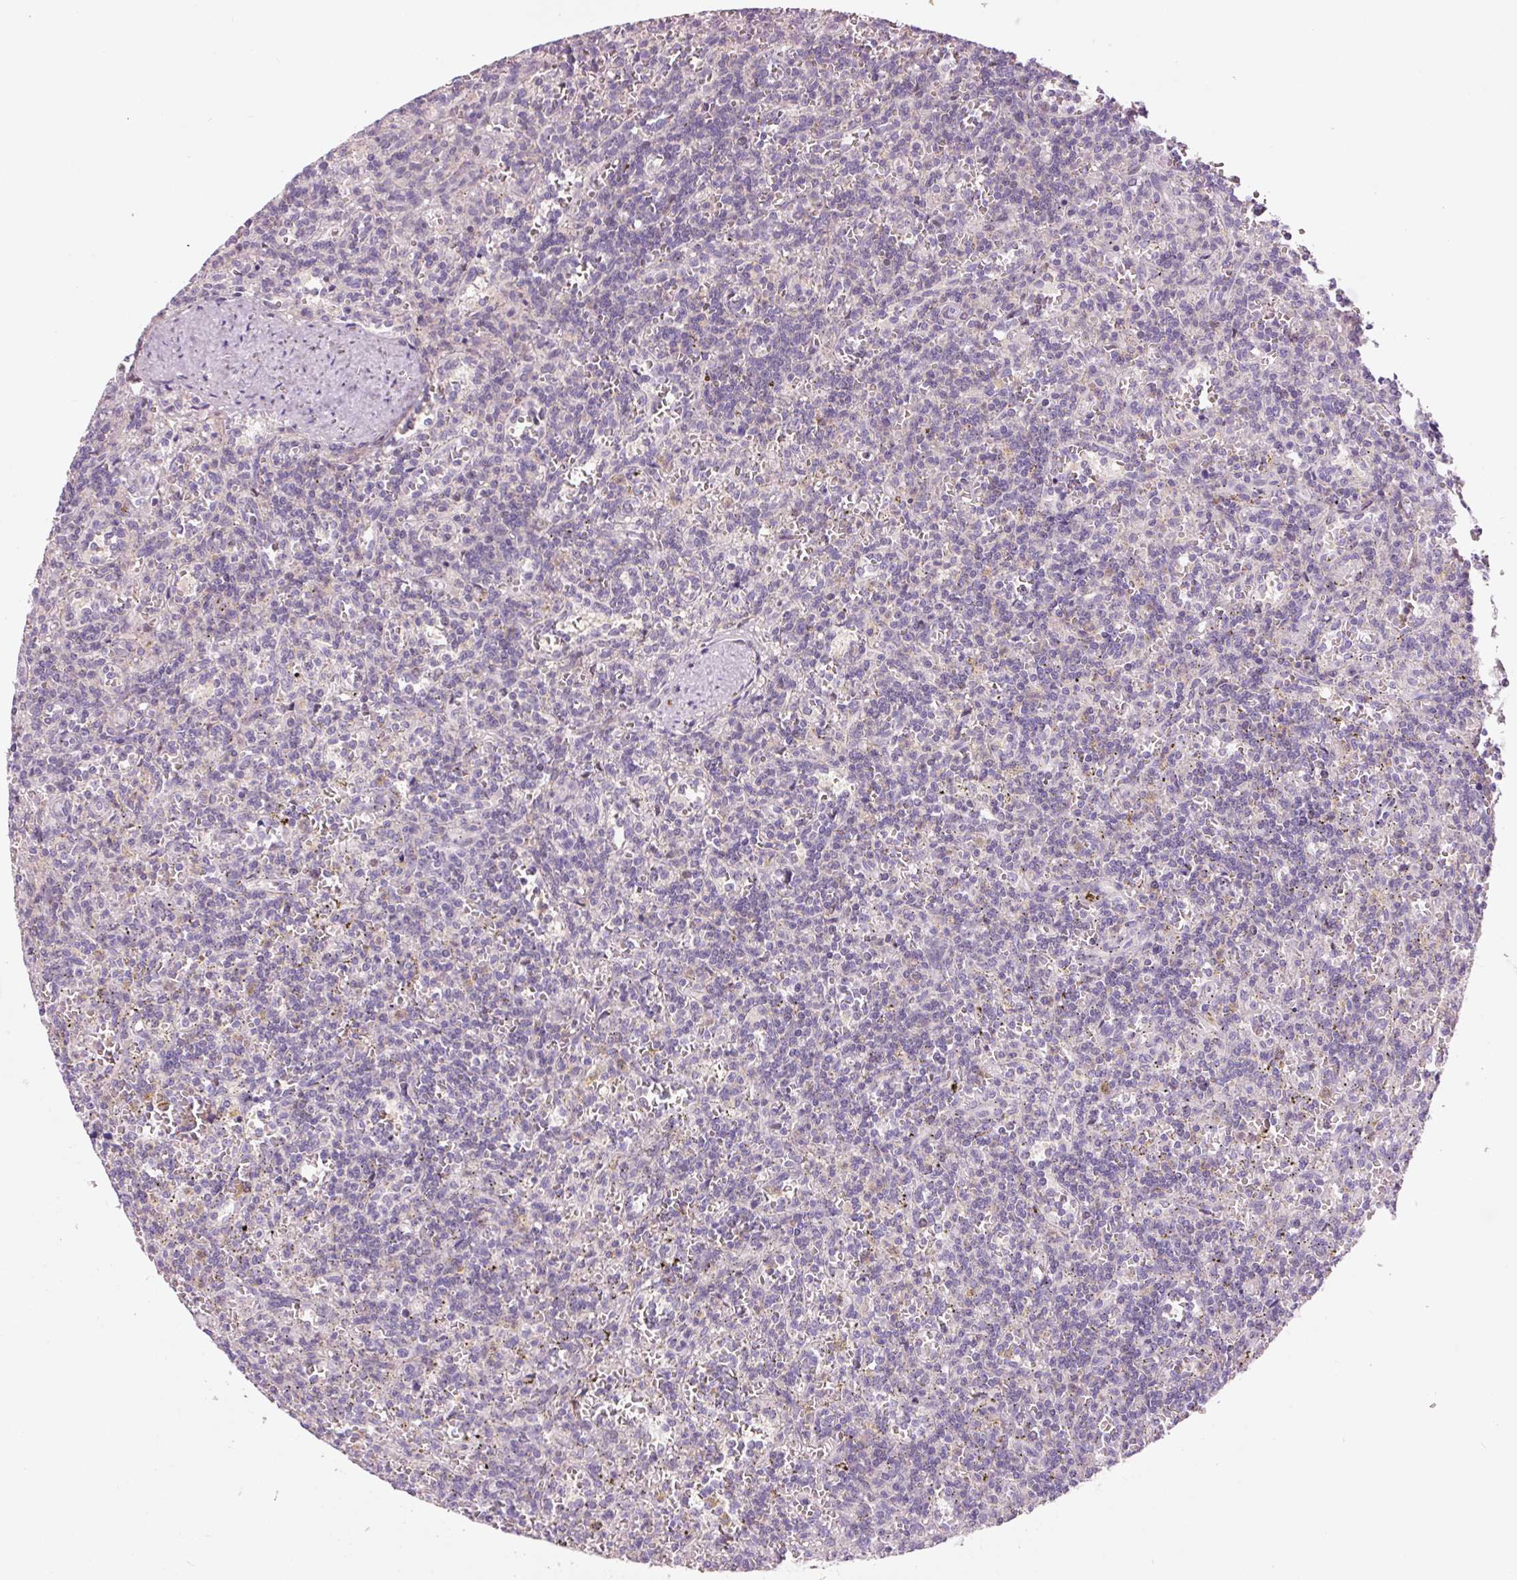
{"staining": {"intensity": "negative", "quantity": "none", "location": "none"}, "tissue": "lymphoma", "cell_type": "Tumor cells", "image_type": "cancer", "snomed": [{"axis": "morphology", "description": "Malignant lymphoma, non-Hodgkin's type, Low grade"}, {"axis": "topography", "description": "Spleen"}], "caption": "Immunohistochemistry (IHC) photomicrograph of low-grade malignant lymphoma, non-Hodgkin's type stained for a protein (brown), which displays no positivity in tumor cells.", "gene": "DAPP1", "patient": {"sex": "male", "age": 73}}